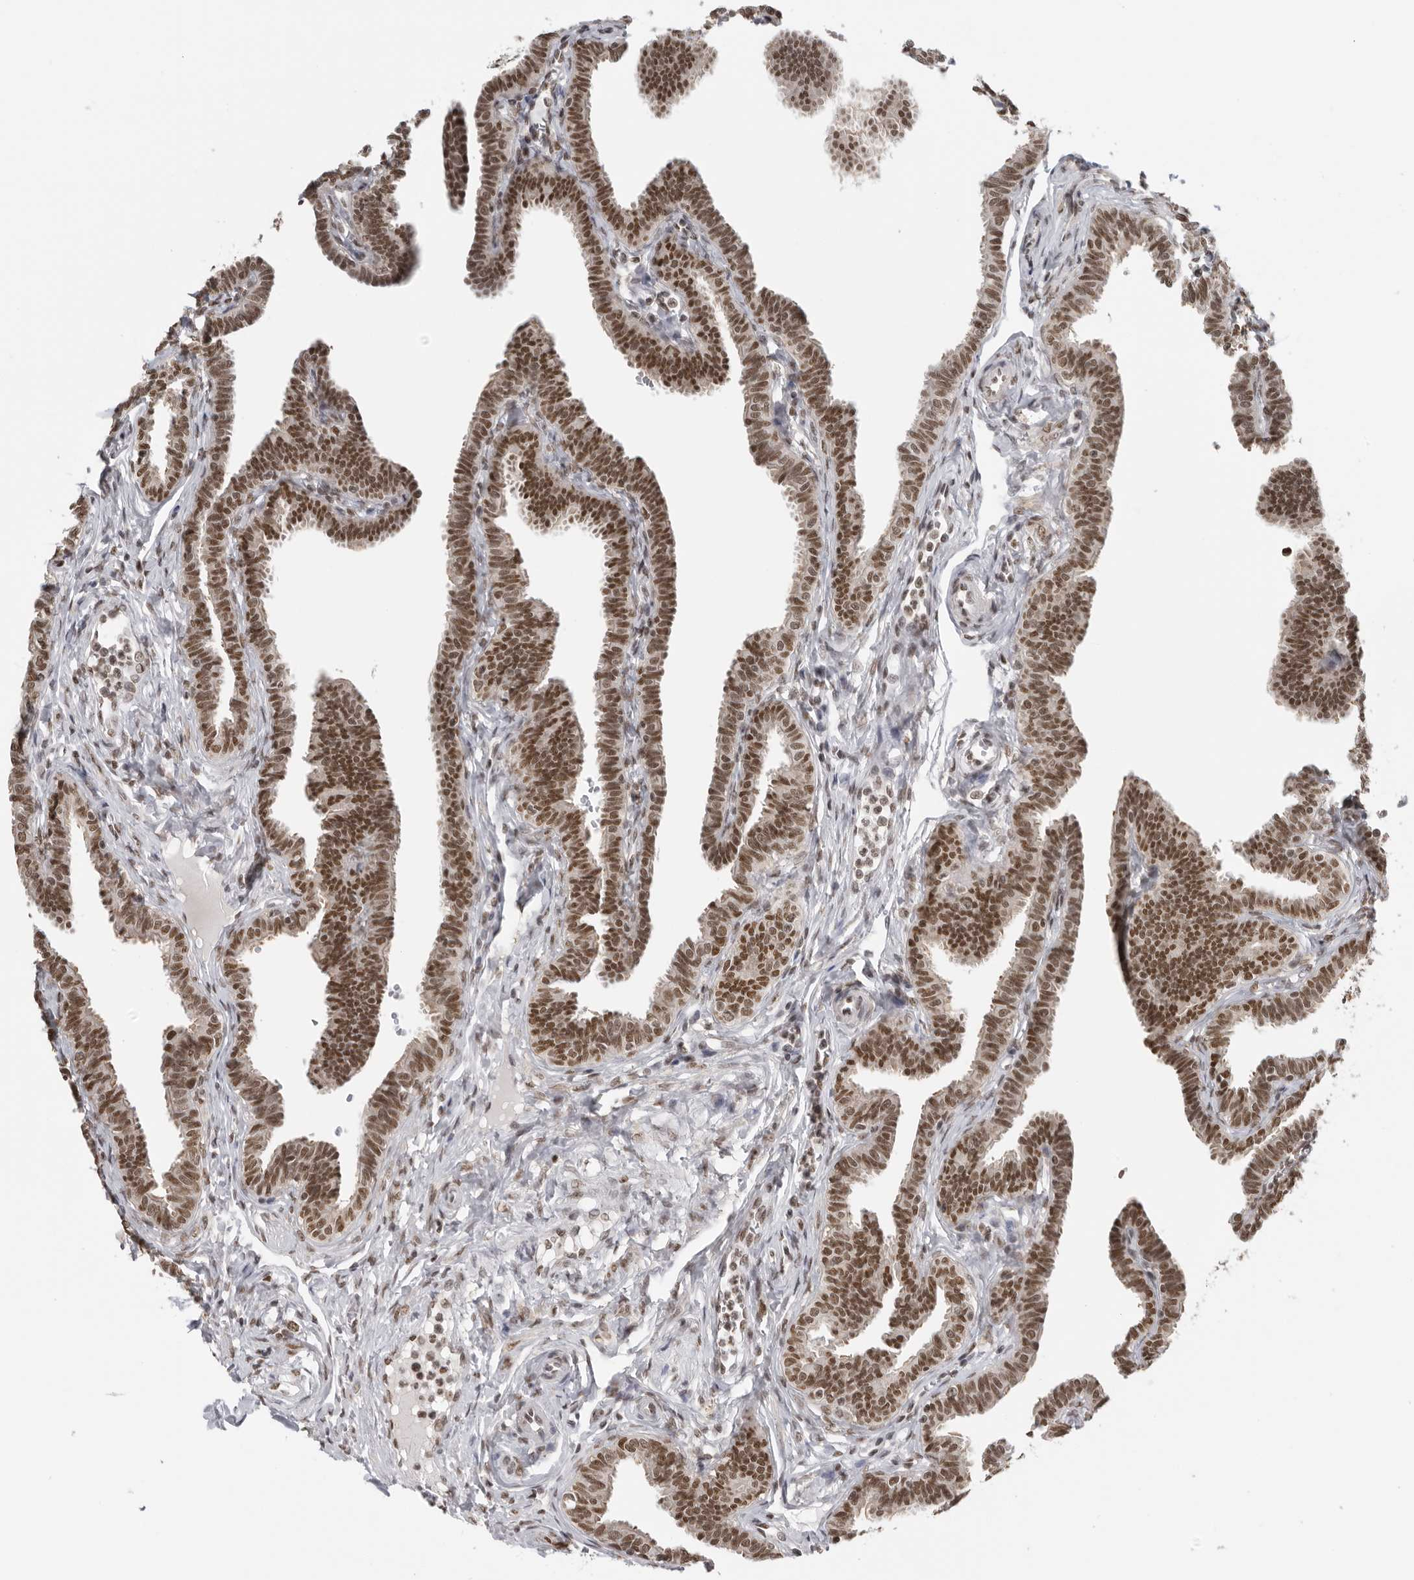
{"staining": {"intensity": "strong", "quantity": ">75%", "location": "nuclear"}, "tissue": "fallopian tube", "cell_type": "Glandular cells", "image_type": "normal", "snomed": [{"axis": "morphology", "description": "Normal tissue, NOS"}, {"axis": "topography", "description": "Fallopian tube"}, {"axis": "topography", "description": "Ovary"}], "caption": "Fallopian tube was stained to show a protein in brown. There is high levels of strong nuclear positivity in about >75% of glandular cells. (IHC, brightfield microscopy, high magnification).", "gene": "RPA2", "patient": {"sex": "female", "age": 23}}